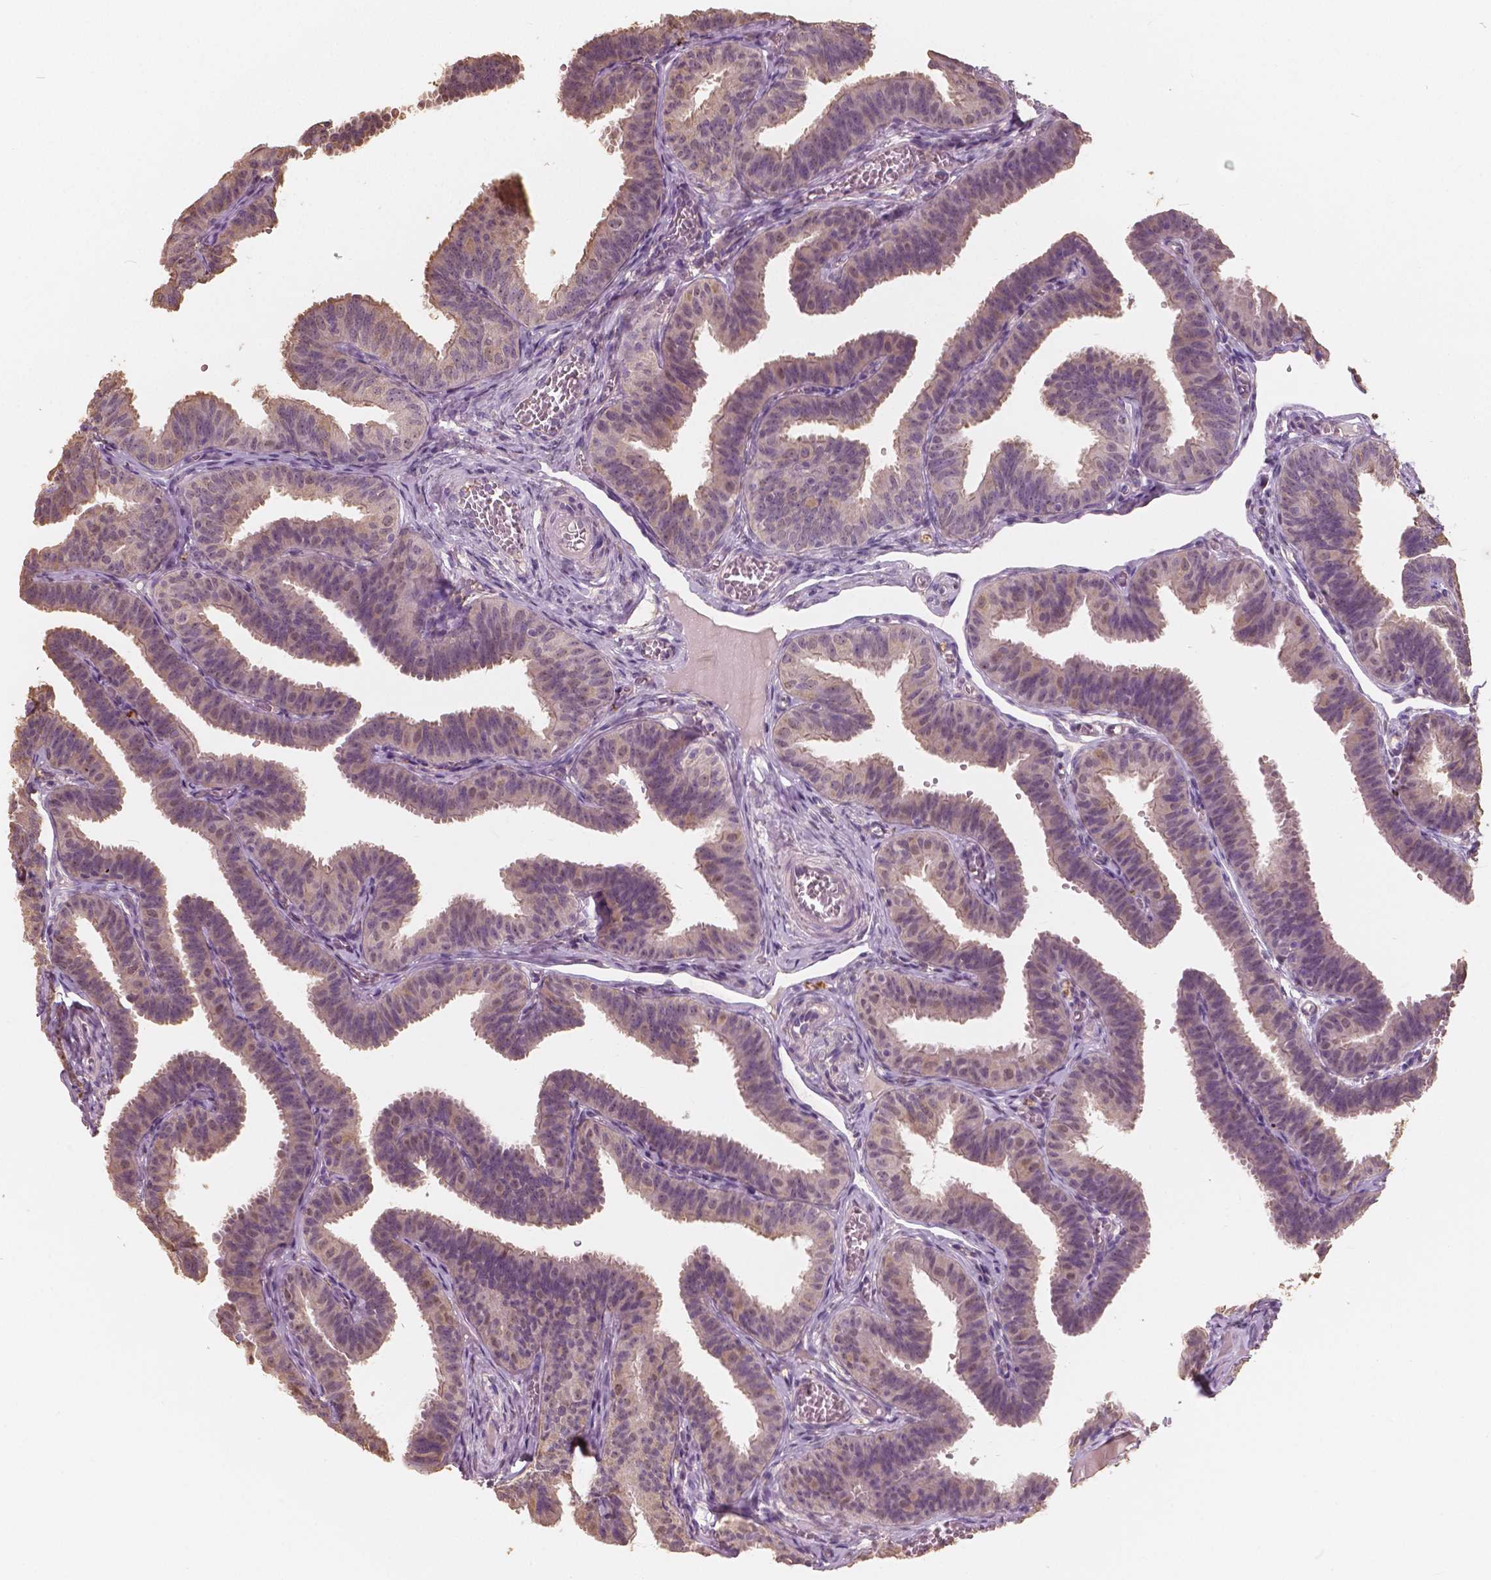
{"staining": {"intensity": "weak", "quantity": "25%-75%", "location": "cytoplasmic/membranous"}, "tissue": "fallopian tube", "cell_type": "Glandular cells", "image_type": "normal", "snomed": [{"axis": "morphology", "description": "Normal tissue, NOS"}, {"axis": "topography", "description": "Fallopian tube"}], "caption": "Immunohistochemistry (IHC) micrograph of unremarkable fallopian tube: human fallopian tube stained using immunohistochemistry (IHC) demonstrates low levels of weak protein expression localized specifically in the cytoplasmic/membranous of glandular cells, appearing as a cytoplasmic/membranous brown color.", "gene": "SAT2", "patient": {"sex": "female", "age": 25}}